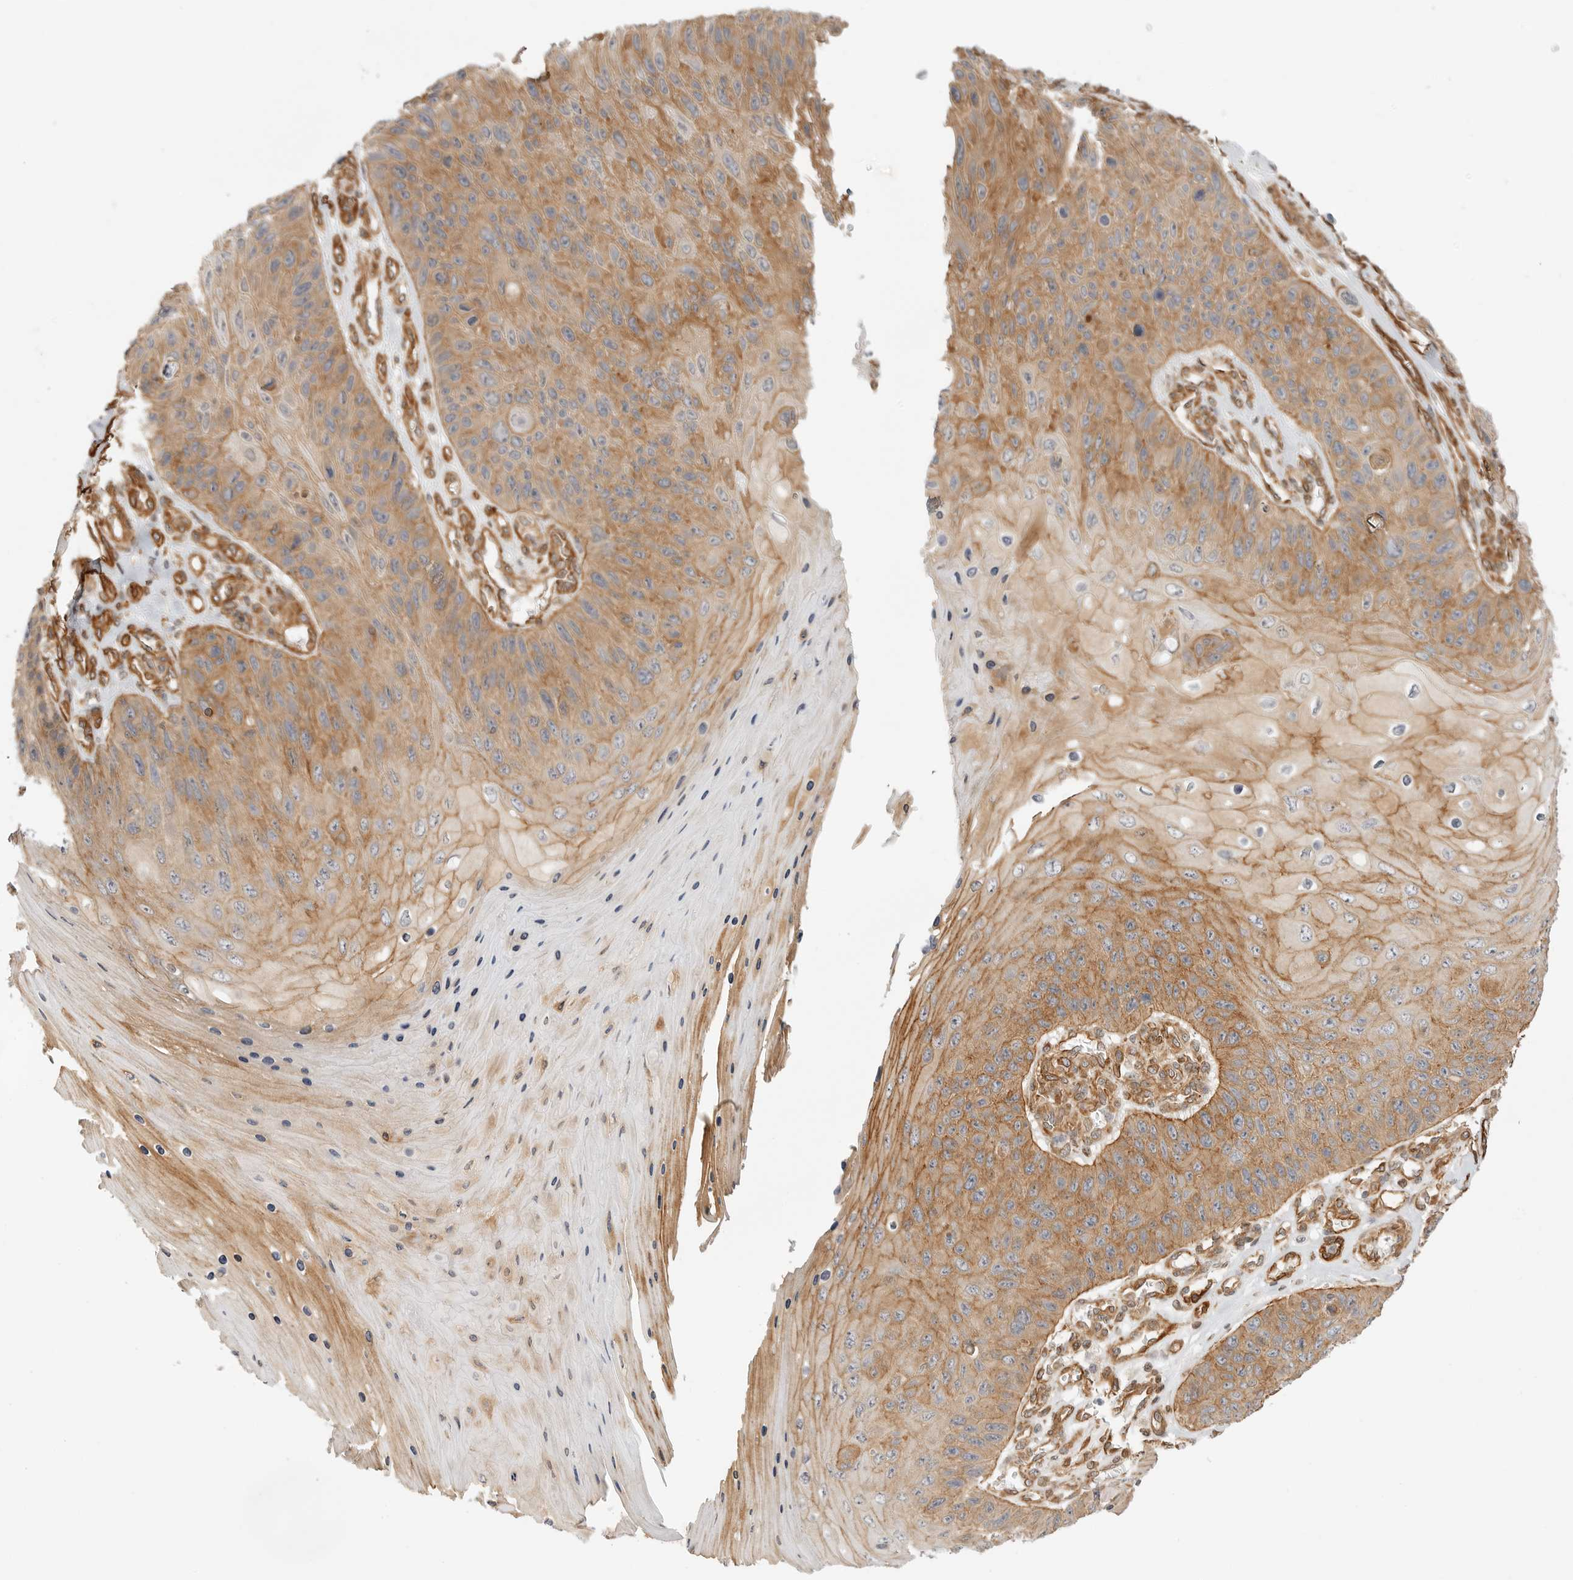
{"staining": {"intensity": "moderate", "quantity": ">75%", "location": "cytoplasmic/membranous"}, "tissue": "skin cancer", "cell_type": "Tumor cells", "image_type": "cancer", "snomed": [{"axis": "morphology", "description": "Squamous cell carcinoma, NOS"}, {"axis": "topography", "description": "Skin"}], "caption": "Immunohistochemistry (IHC) histopathology image of human skin squamous cell carcinoma stained for a protein (brown), which exhibits medium levels of moderate cytoplasmic/membranous positivity in about >75% of tumor cells.", "gene": "ATOH7", "patient": {"sex": "female", "age": 88}}